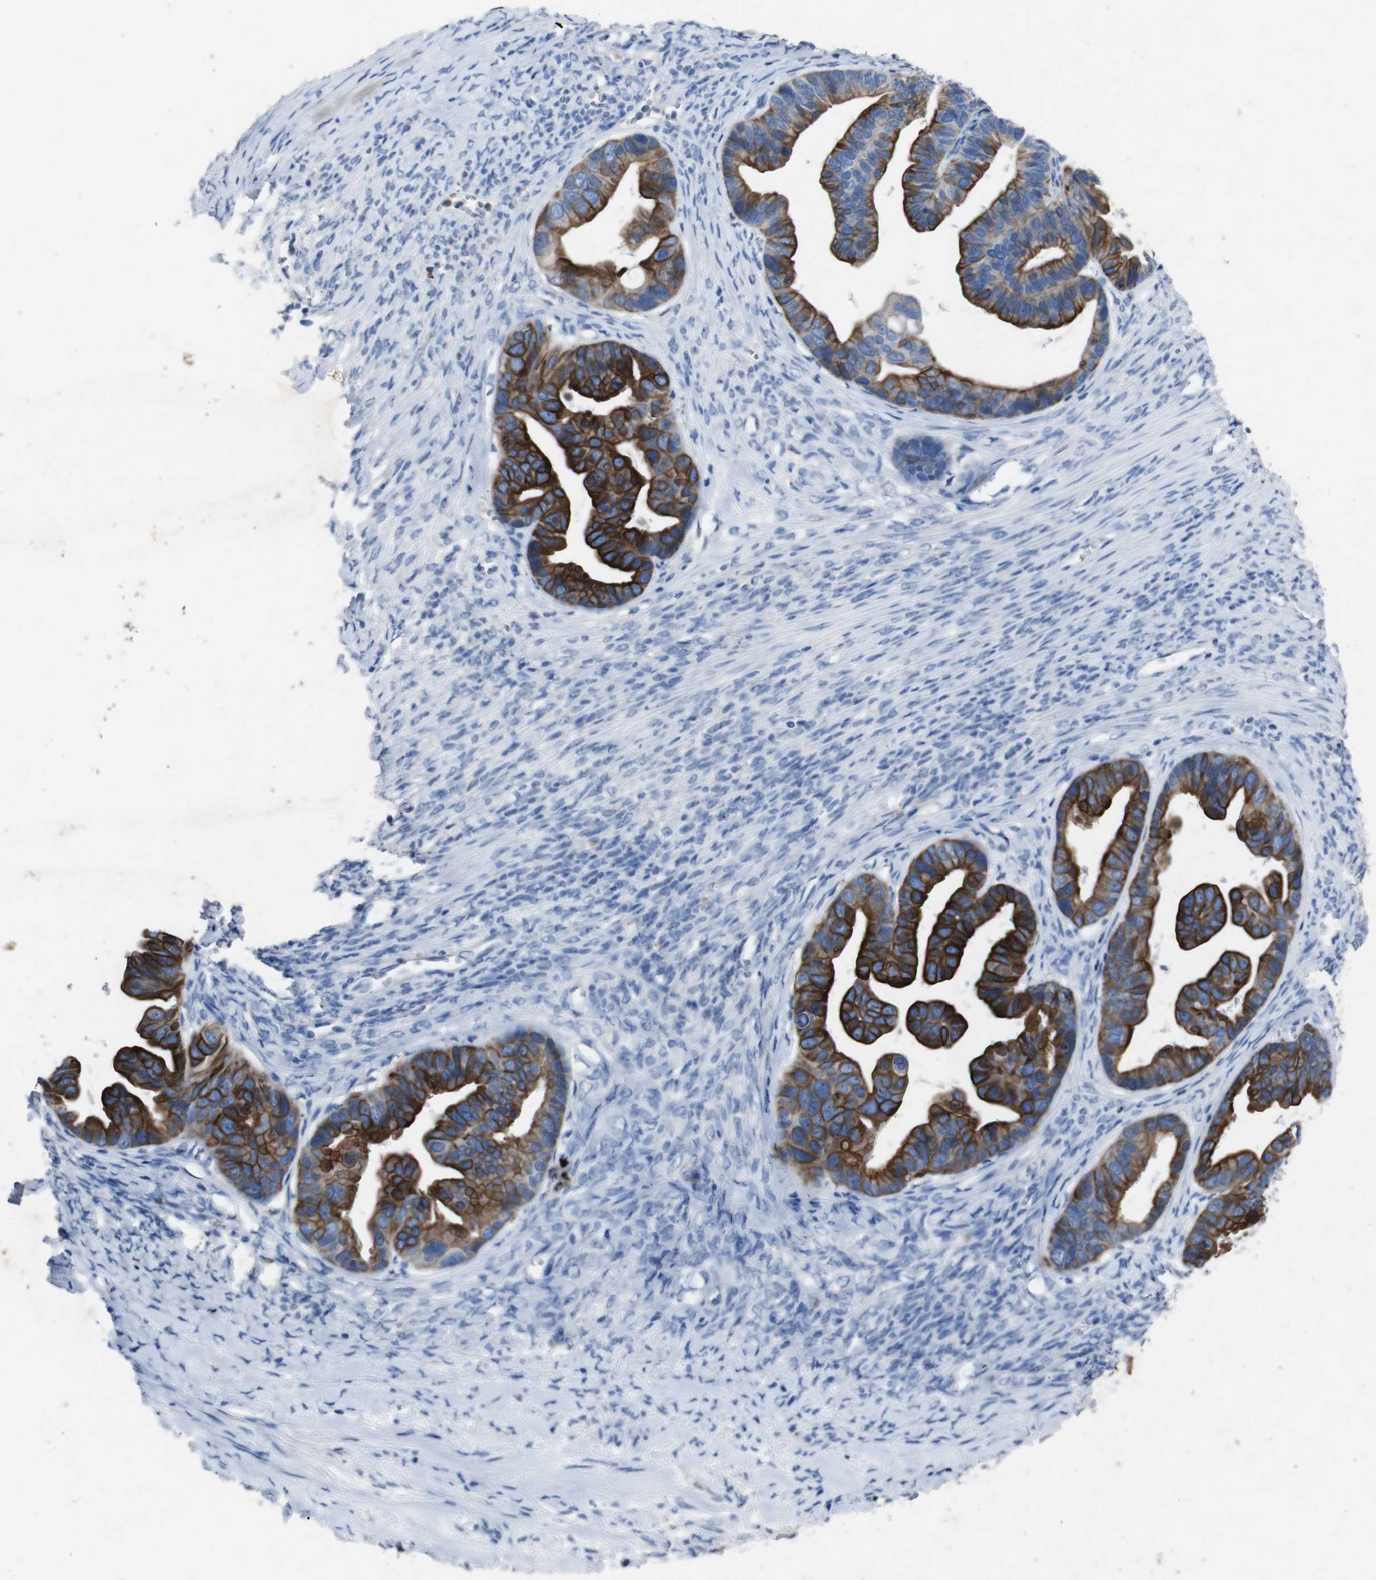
{"staining": {"intensity": "strong", "quantity": "25%-75%", "location": "cytoplasmic/membranous"}, "tissue": "ovarian cancer", "cell_type": "Tumor cells", "image_type": "cancer", "snomed": [{"axis": "morphology", "description": "Cystadenocarcinoma, serous, NOS"}, {"axis": "topography", "description": "Ovary"}], "caption": "Immunohistochemical staining of ovarian cancer (serous cystadenocarcinoma) shows strong cytoplasmic/membranous protein staining in about 25%-75% of tumor cells.", "gene": "GJB2", "patient": {"sex": "female", "age": 56}}